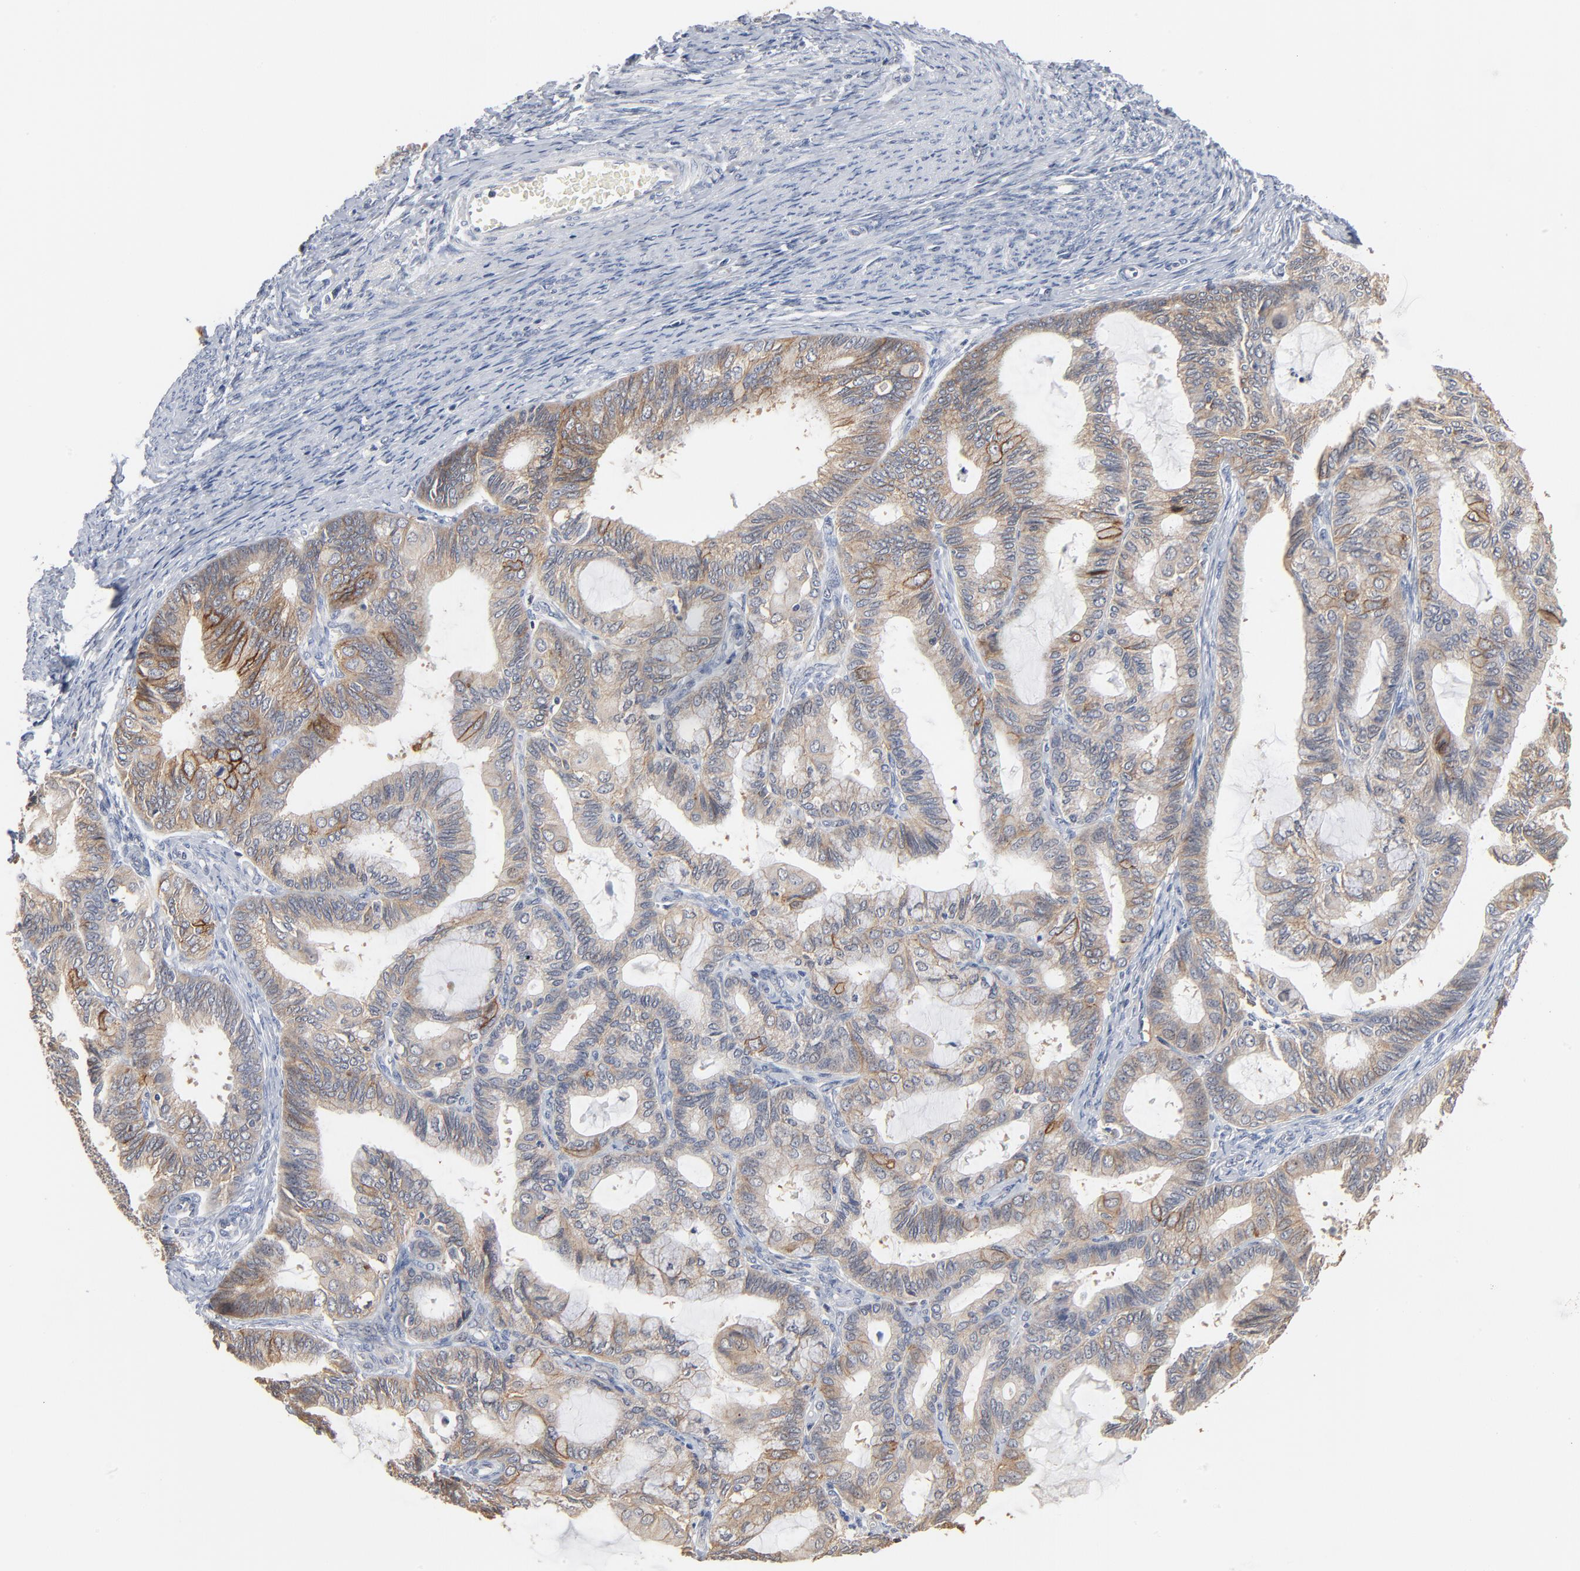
{"staining": {"intensity": "weak", "quantity": "25%-75%", "location": "cytoplasmic/membranous"}, "tissue": "endometrial cancer", "cell_type": "Tumor cells", "image_type": "cancer", "snomed": [{"axis": "morphology", "description": "Adenocarcinoma, NOS"}, {"axis": "topography", "description": "Endometrium"}], "caption": "A photomicrograph of human endometrial cancer stained for a protein shows weak cytoplasmic/membranous brown staining in tumor cells. (DAB (3,3'-diaminobenzidine) = brown stain, brightfield microscopy at high magnification).", "gene": "EPCAM", "patient": {"sex": "female", "age": 63}}